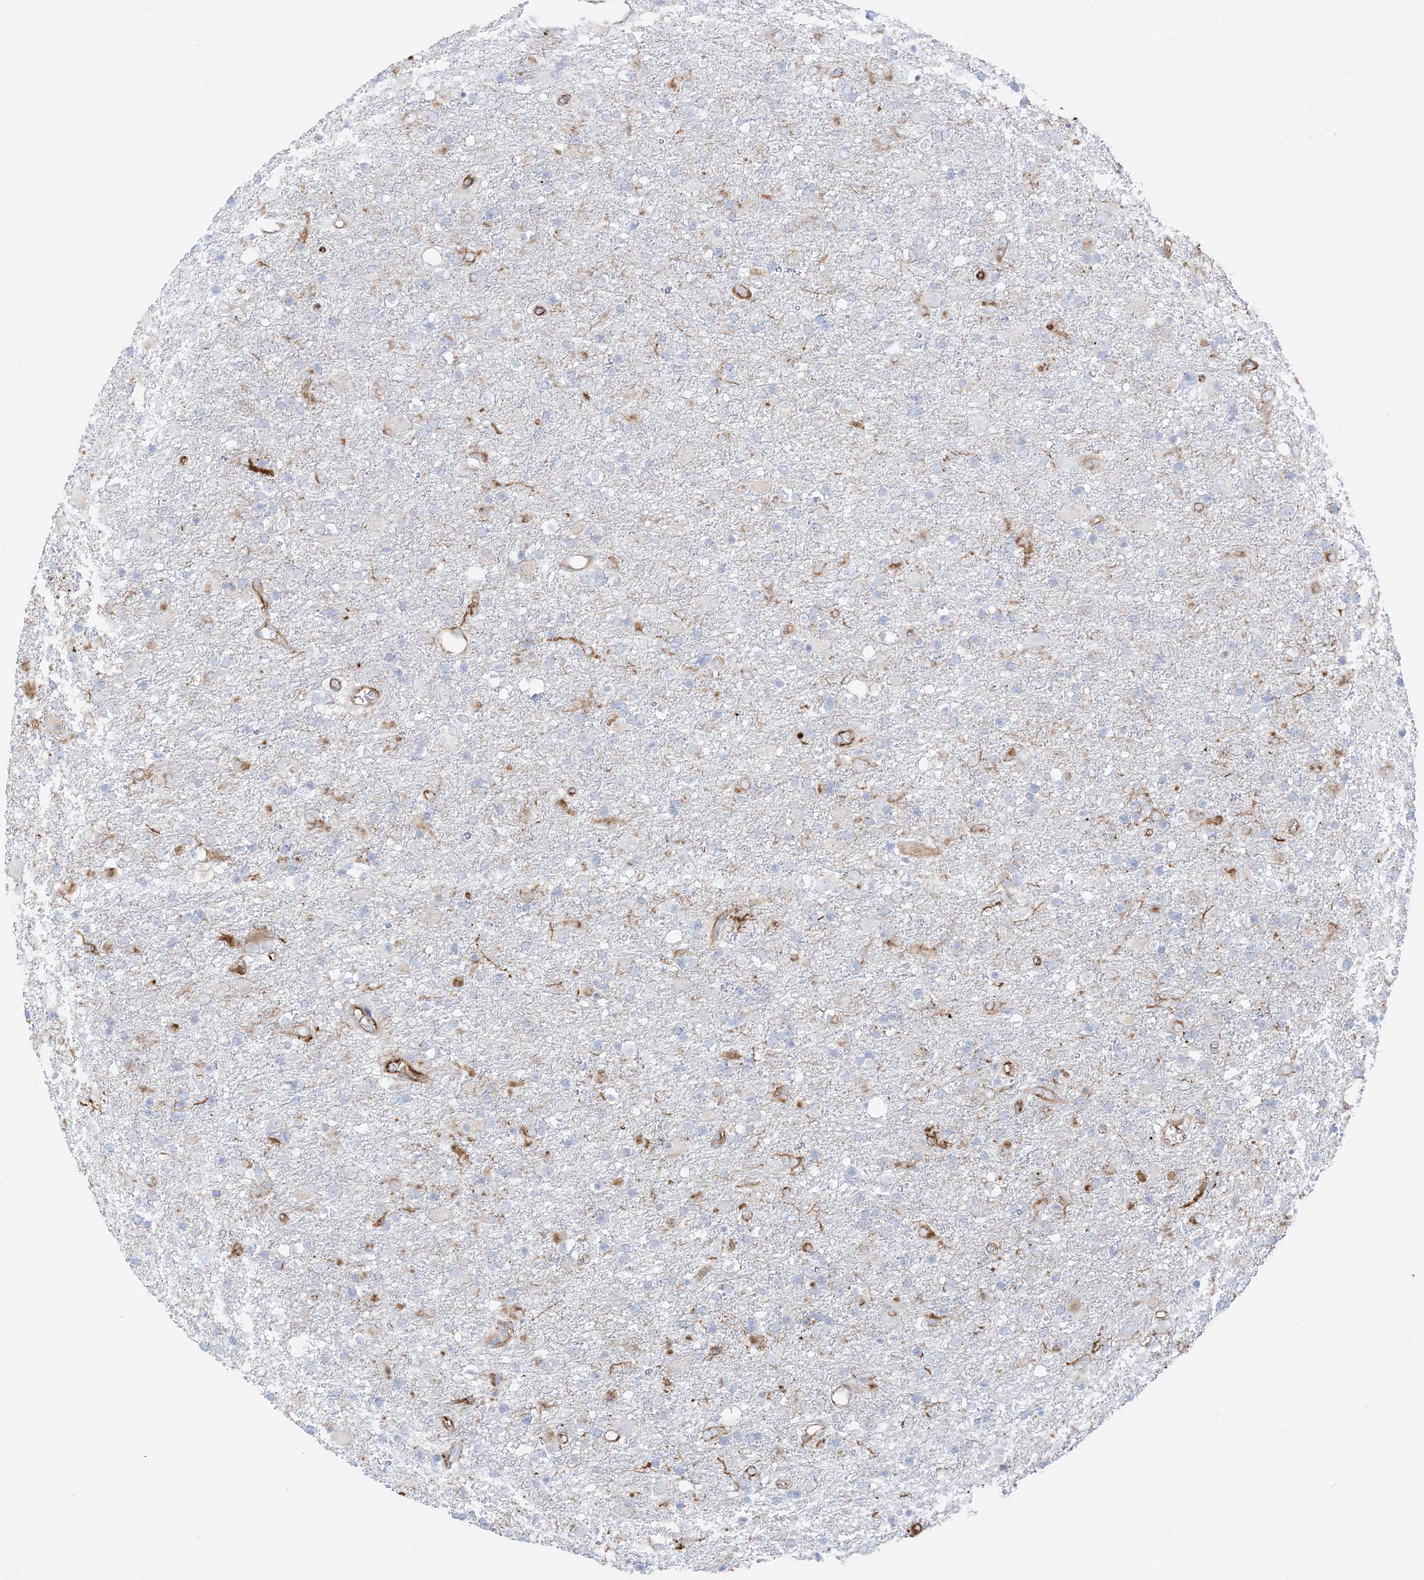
{"staining": {"intensity": "weak", "quantity": "<25%", "location": "cytoplasmic/membranous"}, "tissue": "glioma", "cell_type": "Tumor cells", "image_type": "cancer", "snomed": [{"axis": "morphology", "description": "Glioma, malignant, Low grade"}, {"axis": "topography", "description": "Brain"}], "caption": "Malignant glioma (low-grade) was stained to show a protein in brown. There is no significant positivity in tumor cells.", "gene": "PID1", "patient": {"sex": "male", "age": 65}}